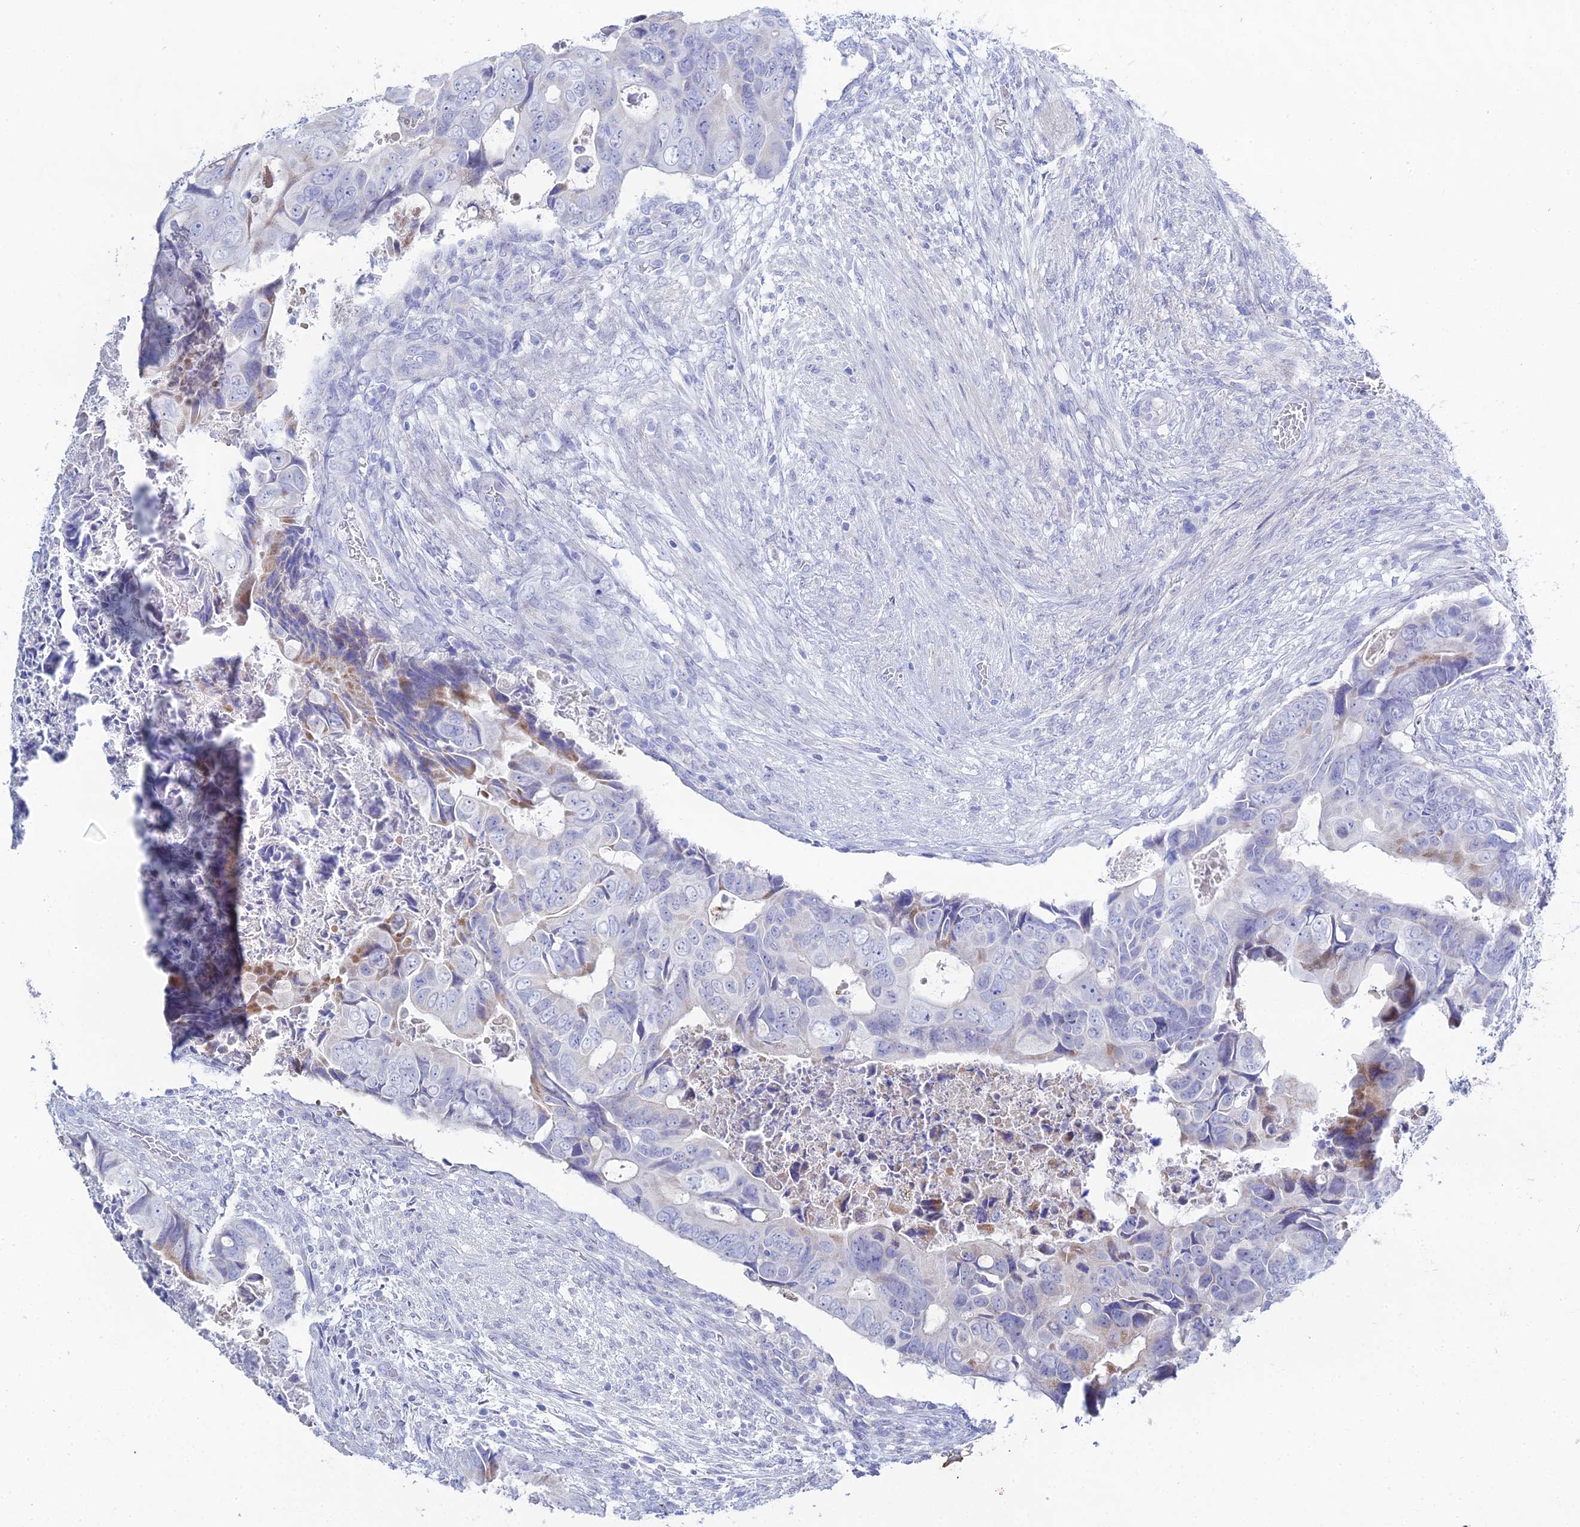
{"staining": {"intensity": "negative", "quantity": "none", "location": "none"}, "tissue": "colorectal cancer", "cell_type": "Tumor cells", "image_type": "cancer", "snomed": [{"axis": "morphology", "description": "Adenocarcinoma, NOS"}, {"axis": "topography", "description": "Rectum"}], "caption": "Photomicrograph shows no significant protein expression in tumor cells of colorectal cancer. The staining is performed using DAB (3,3'-diaminobenzidine) brown chromogen with nuclei counter-stained in using hematoxylin.", "gene": "DHX34", "patient": {"sex": "female", "age": 78}}